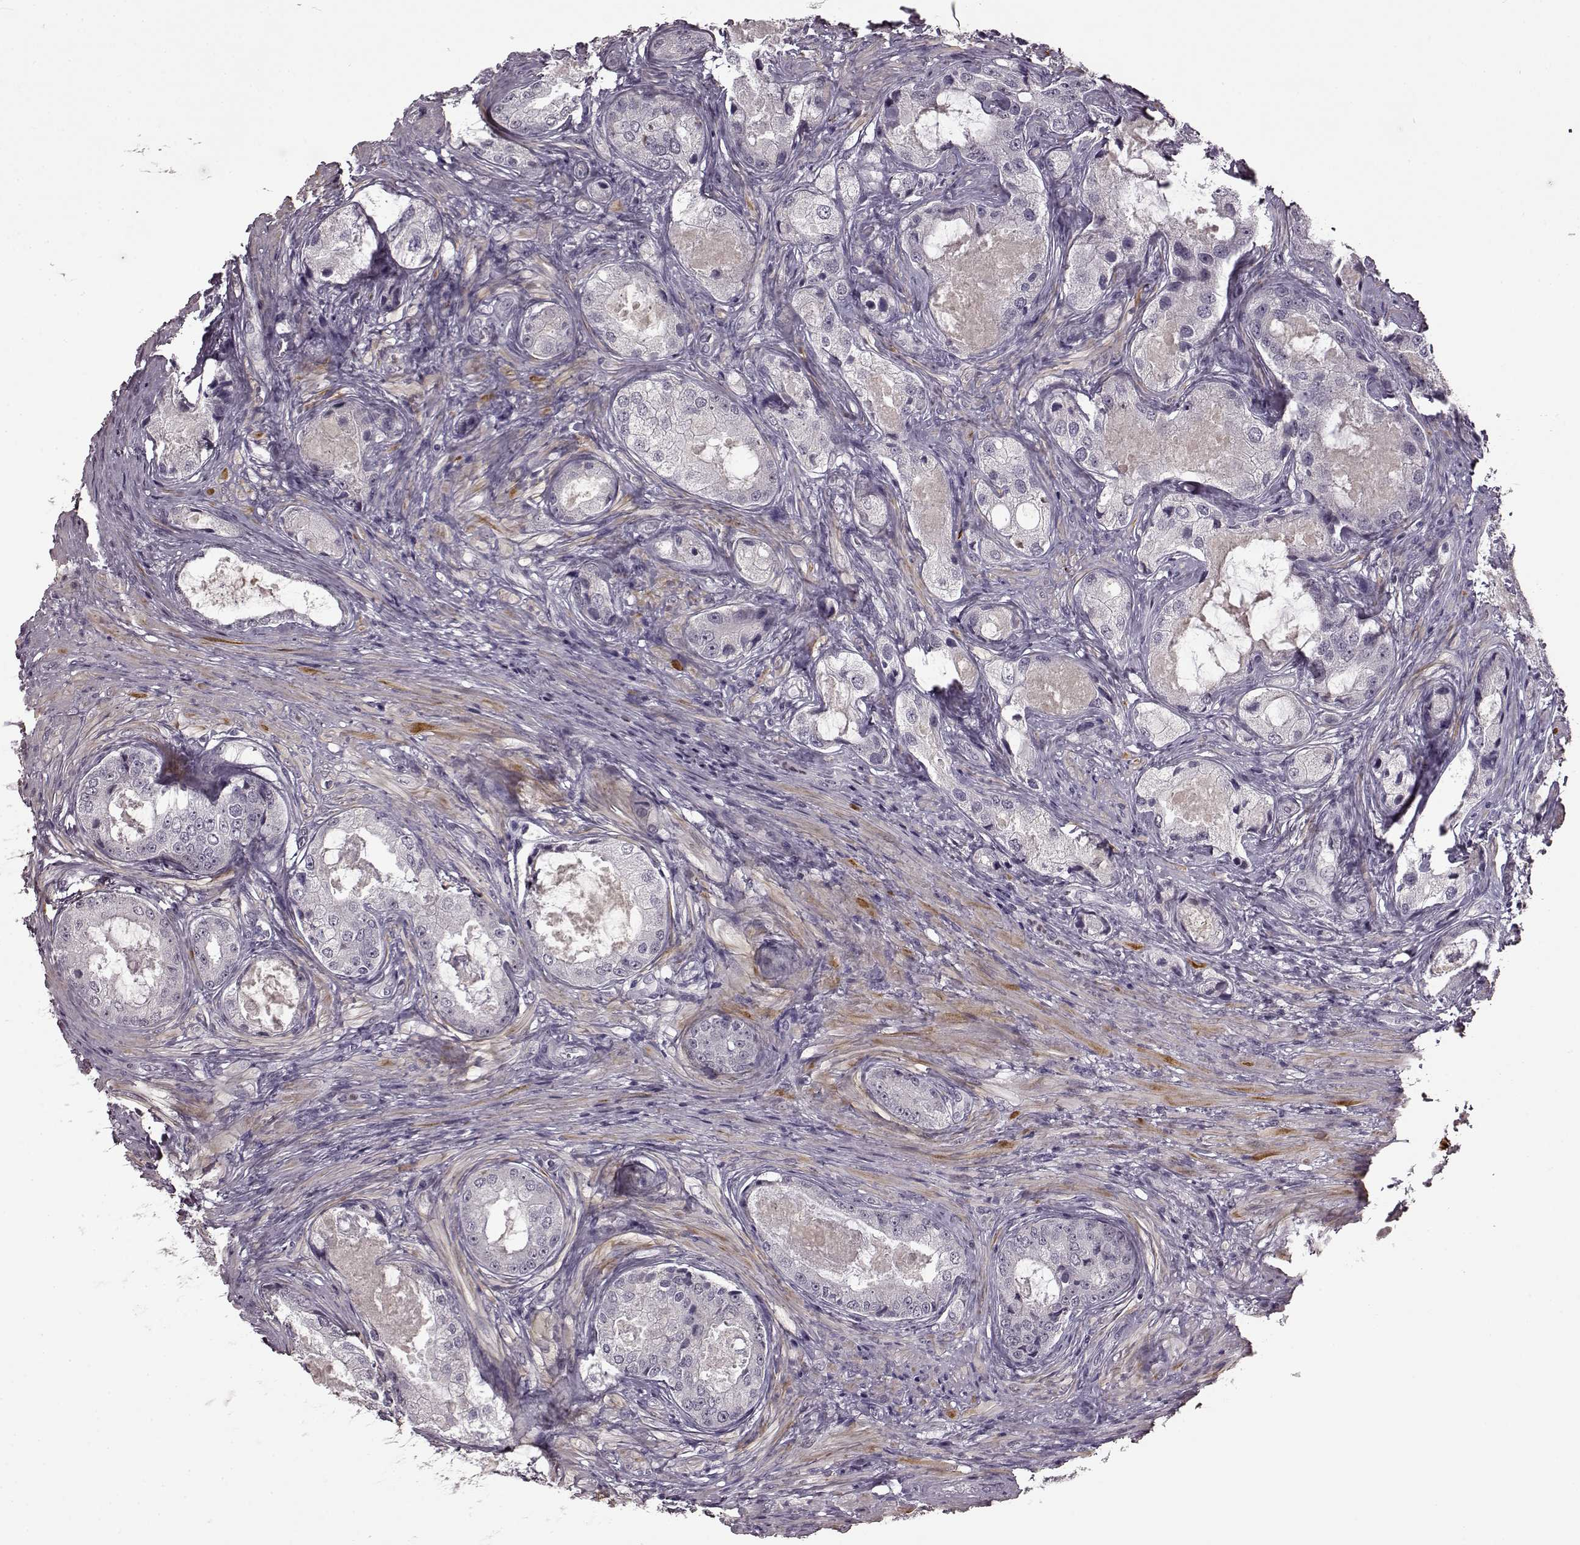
{"staining": {"intensity": "negative", "quantity": "none", "location": "none"}, "tissue": "prostate cancer", "cell_type": "Tumor cells", "image_type": "cancer", "snomed": [{"axis": "morphology", "description": "Adenocarcinoma, Low grade"}, {"axis": "topography", "description": "Prostate"}], "caption": "Immunohistochemistry (IHC) of prostate cancer demonstrates no expression in tumor cells.", "gene": "CNGA3", "patient": {"sex": "male", "age": 68}}